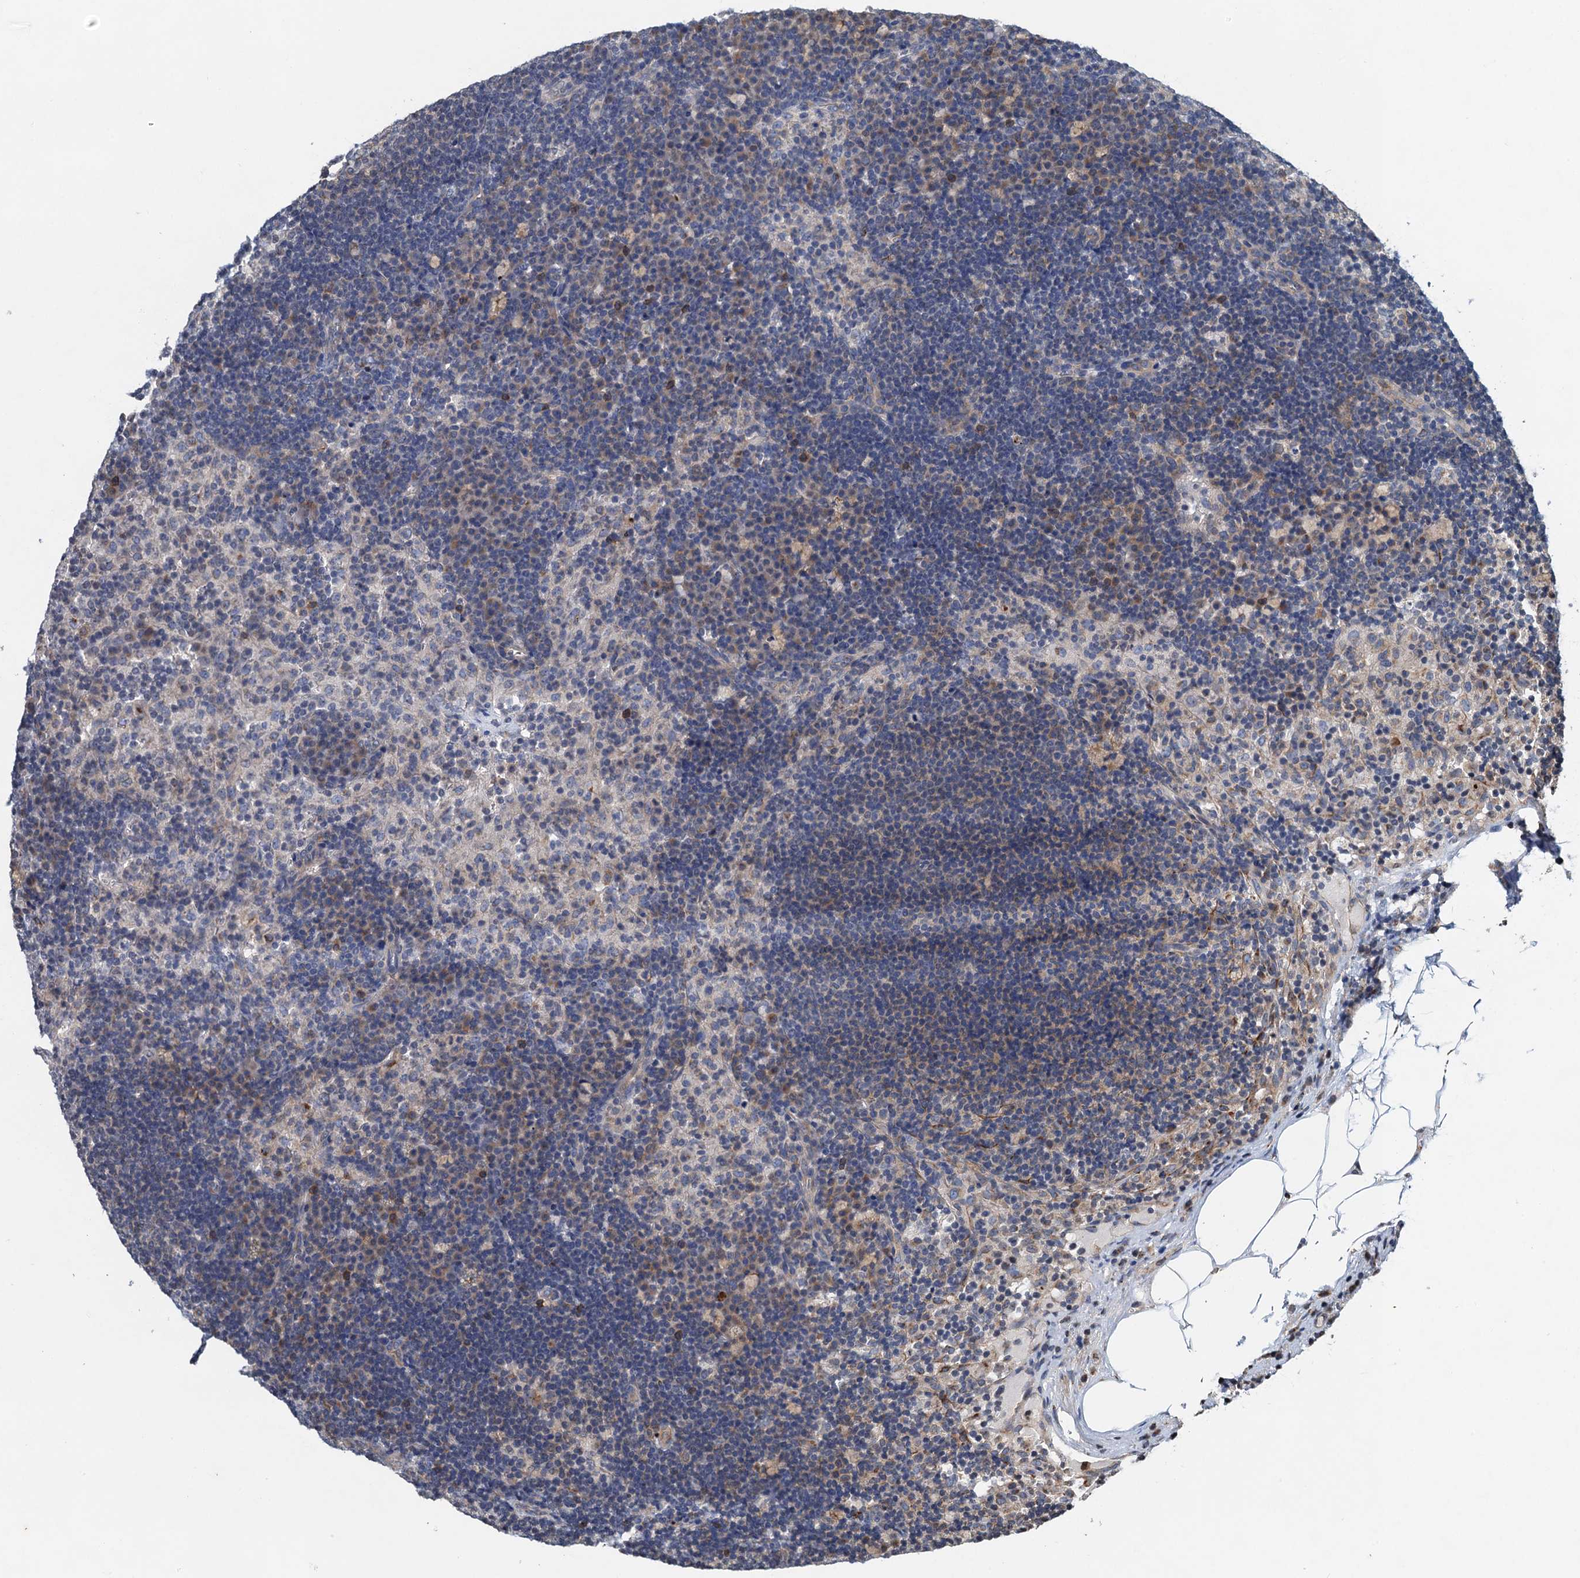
{"staining": {"intensity": "negative", "quantity": "none", "location": "none"}, "tissue": "lymph node", "cell_type": "Germinal center cells", "image_type": "normal", "snomed": [{"axis": "morphology", "description": "Normal tissue, NOS"}, {"axis": "topography", "description": "Lymph node"}], "caption": "Photomicrograph shows no significant protein staining in germinal center cells of unremarkable lymph node.", "gene": "NBEA", "patient": {"sex": "female", "age": 70}}